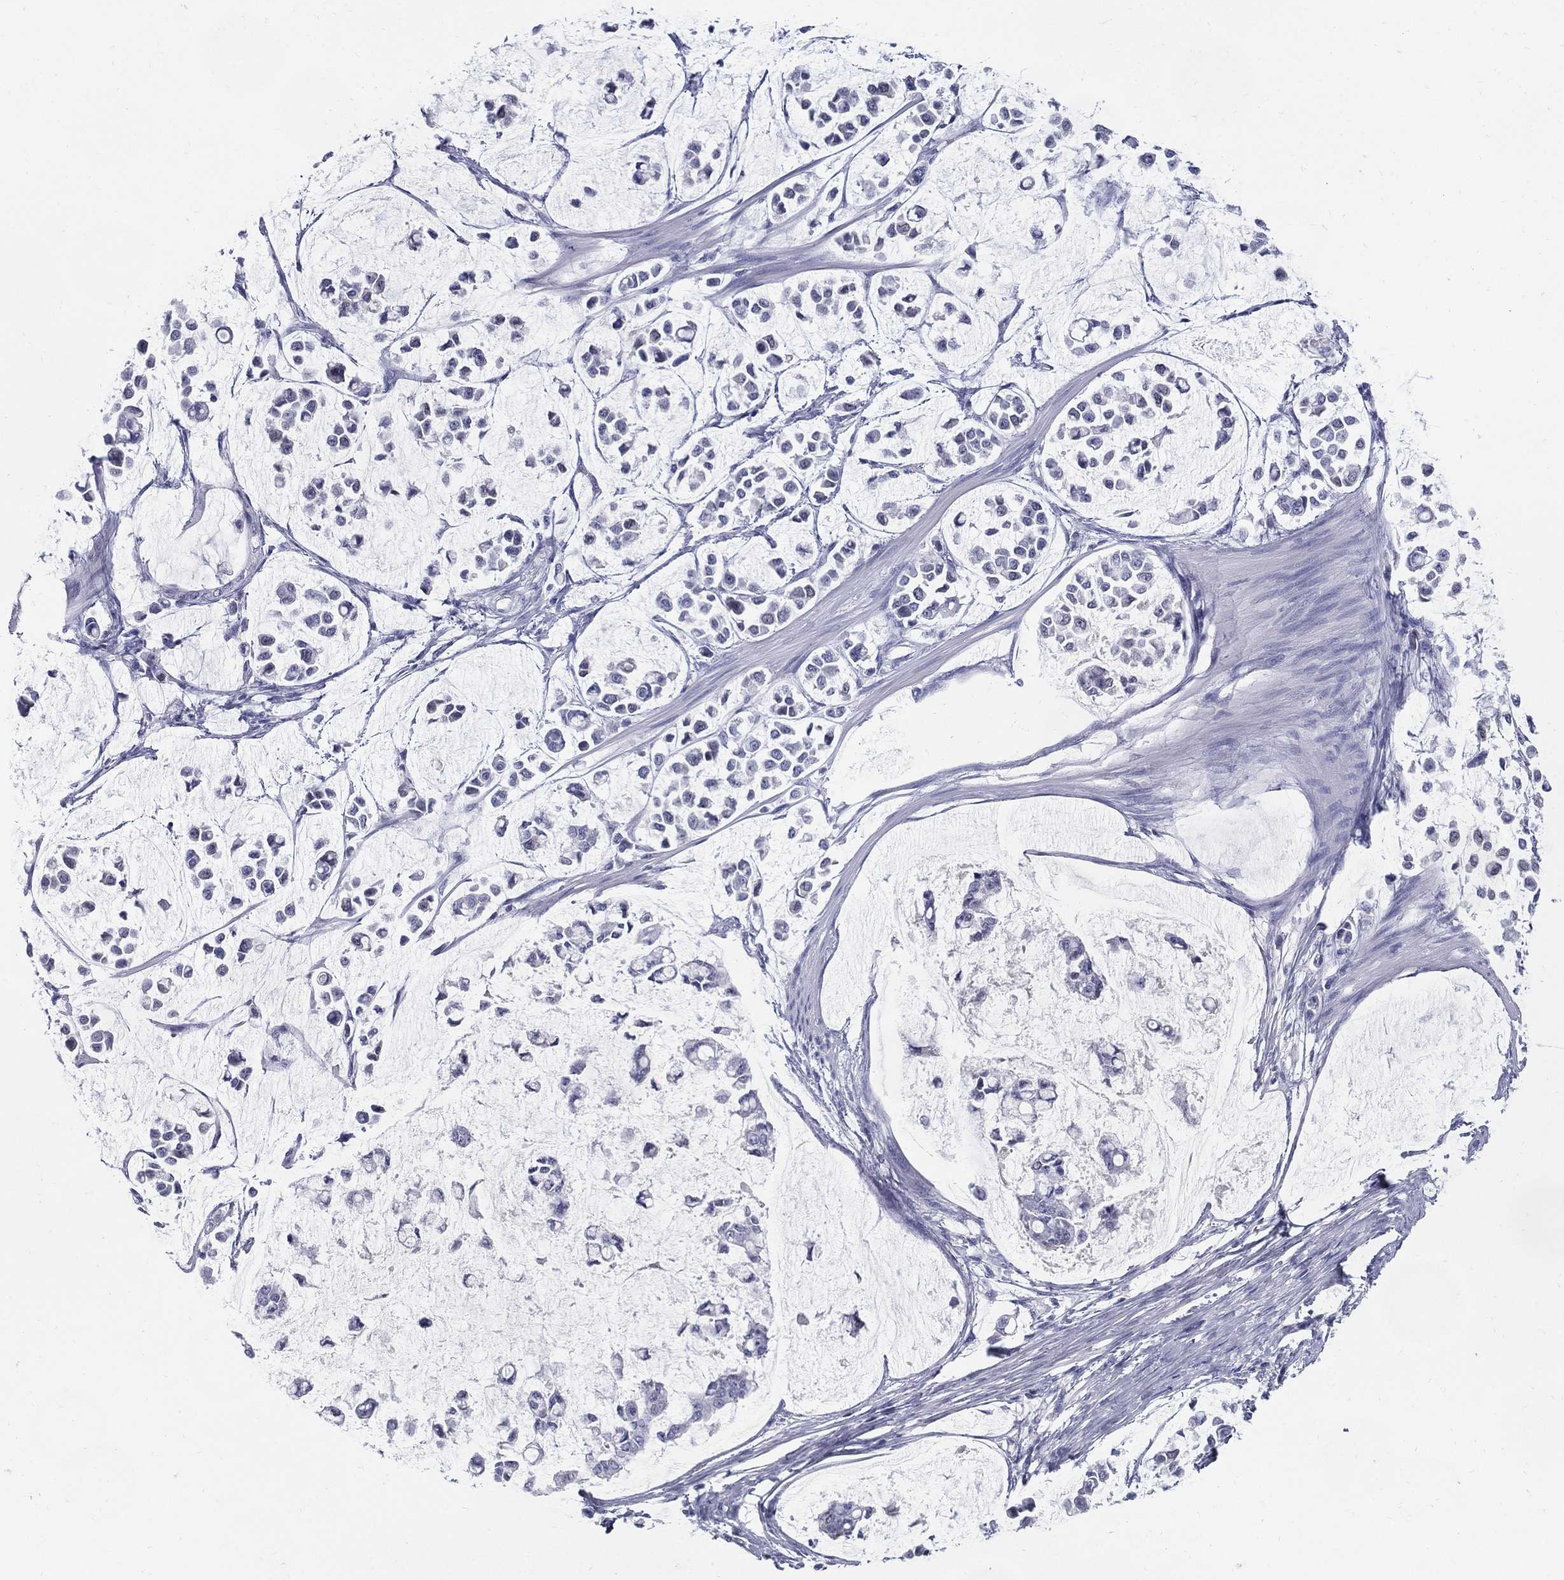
{"staining": {"intensity": "negative", "quantity": "none", "location": "none"}, "tissue": "stomach cancer", "cell_type": "Tumor cells", "image_type": "cancer", "snomed": [{"axis": "morphology", "description": "Adenocarcinoma, NOS"}, {"axis": "topography", "description": "Stomach"}], "caption": "Tumor cells are negative for brown protein staining in adenocarcinoma (stomach).", "gene": "KIF2C", "patient": {"sex": "male", "age": 82}}